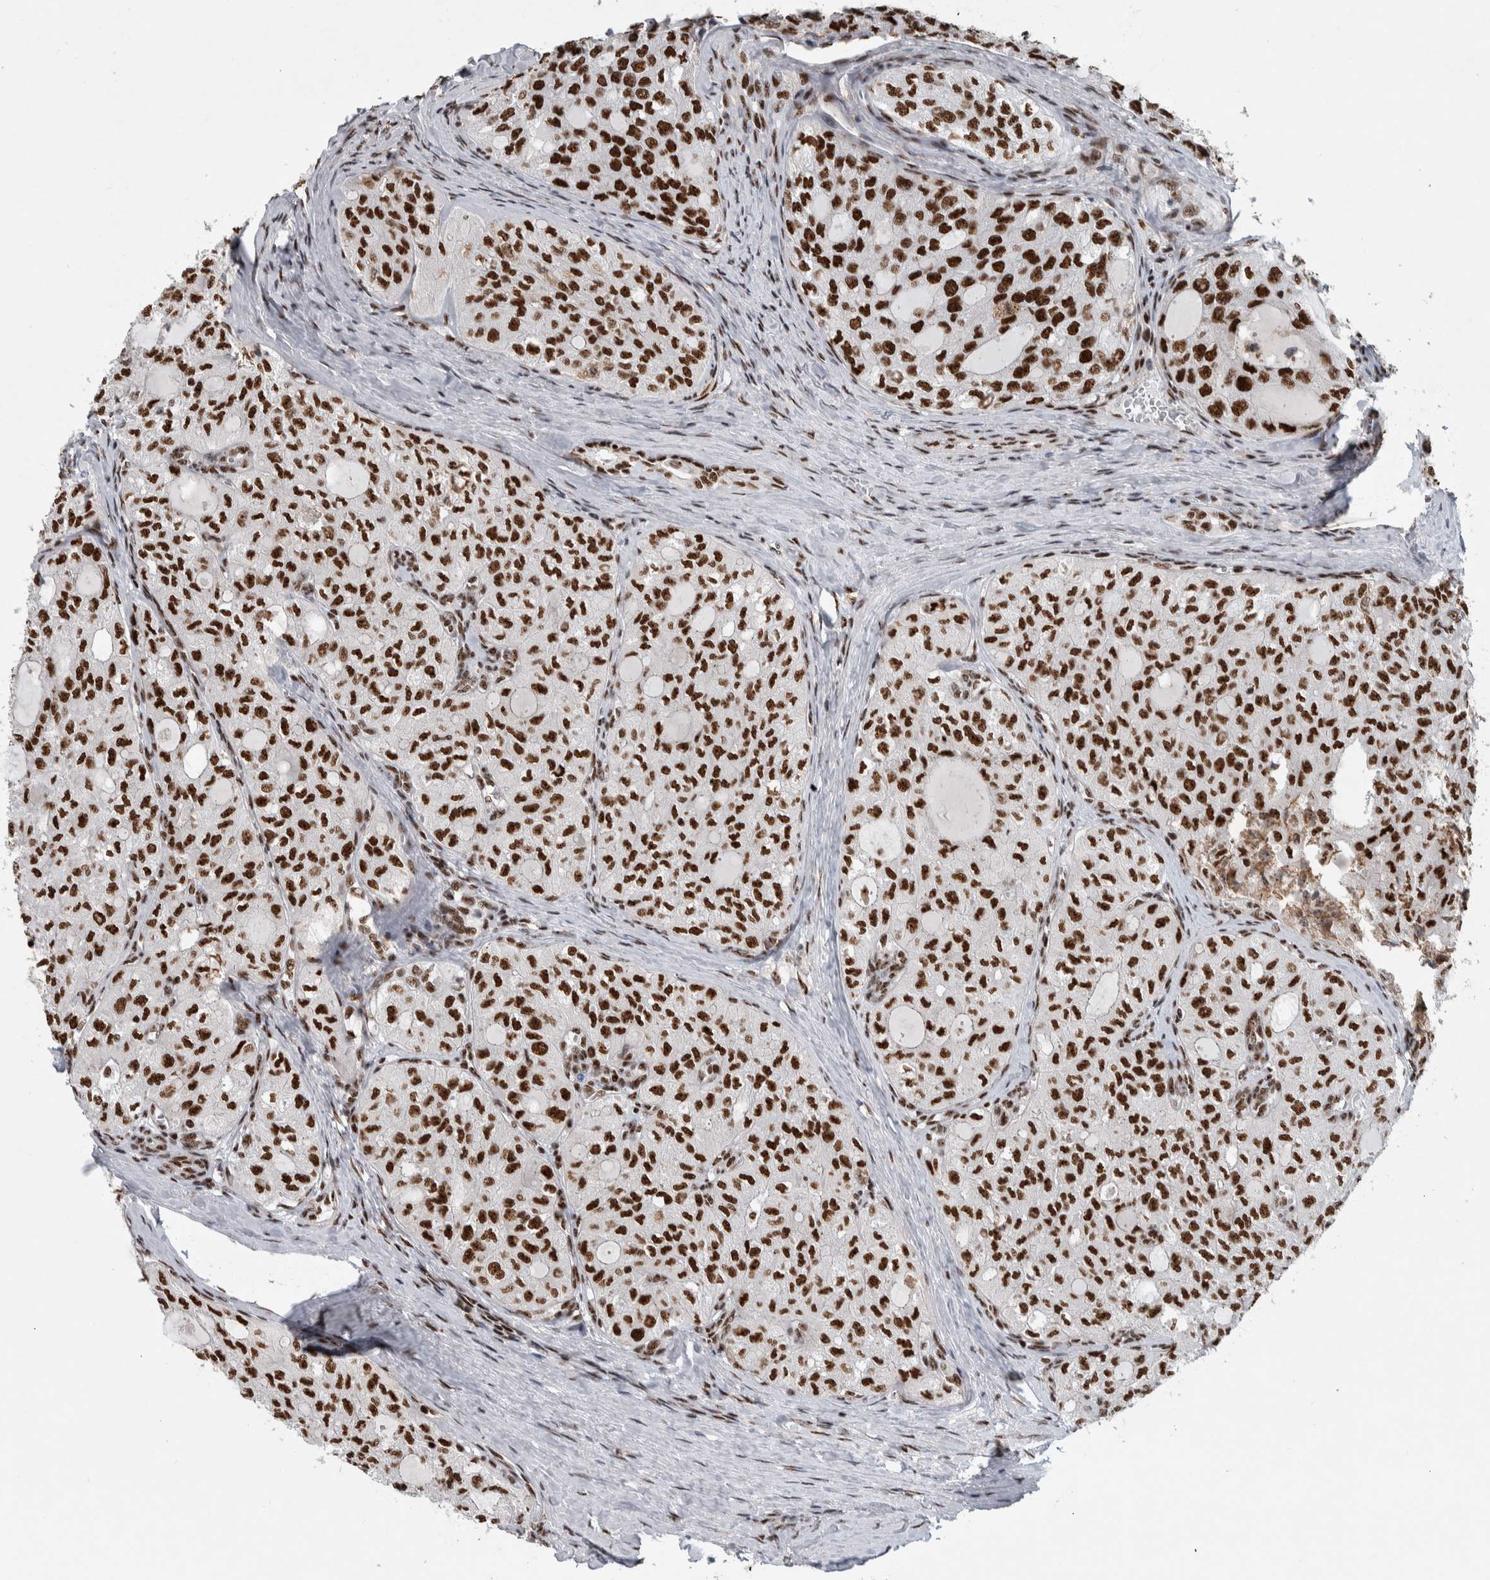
{"staining": {"intensity": "strong", "quantity": ">75%", "location": "nuclear"}, "tissue": "thyroid cancer", "cell_type": "Tumor cells", "image_type": "cancer", "snomed": [{"axis": "morphology", "description": "Follicular adenoma carcinoma, NOS"}, {"axis": "topography", "description": "Thyroid gland"}], "caption": "Strong nuclear positivity for a protein is identified in approximately >75% of tumor cells of thyroid cancer (follicular adenoma carcinoma) using immunohistochemistry.", "gene": "NCL", "patient": {"sex": "male", "age": 75}}